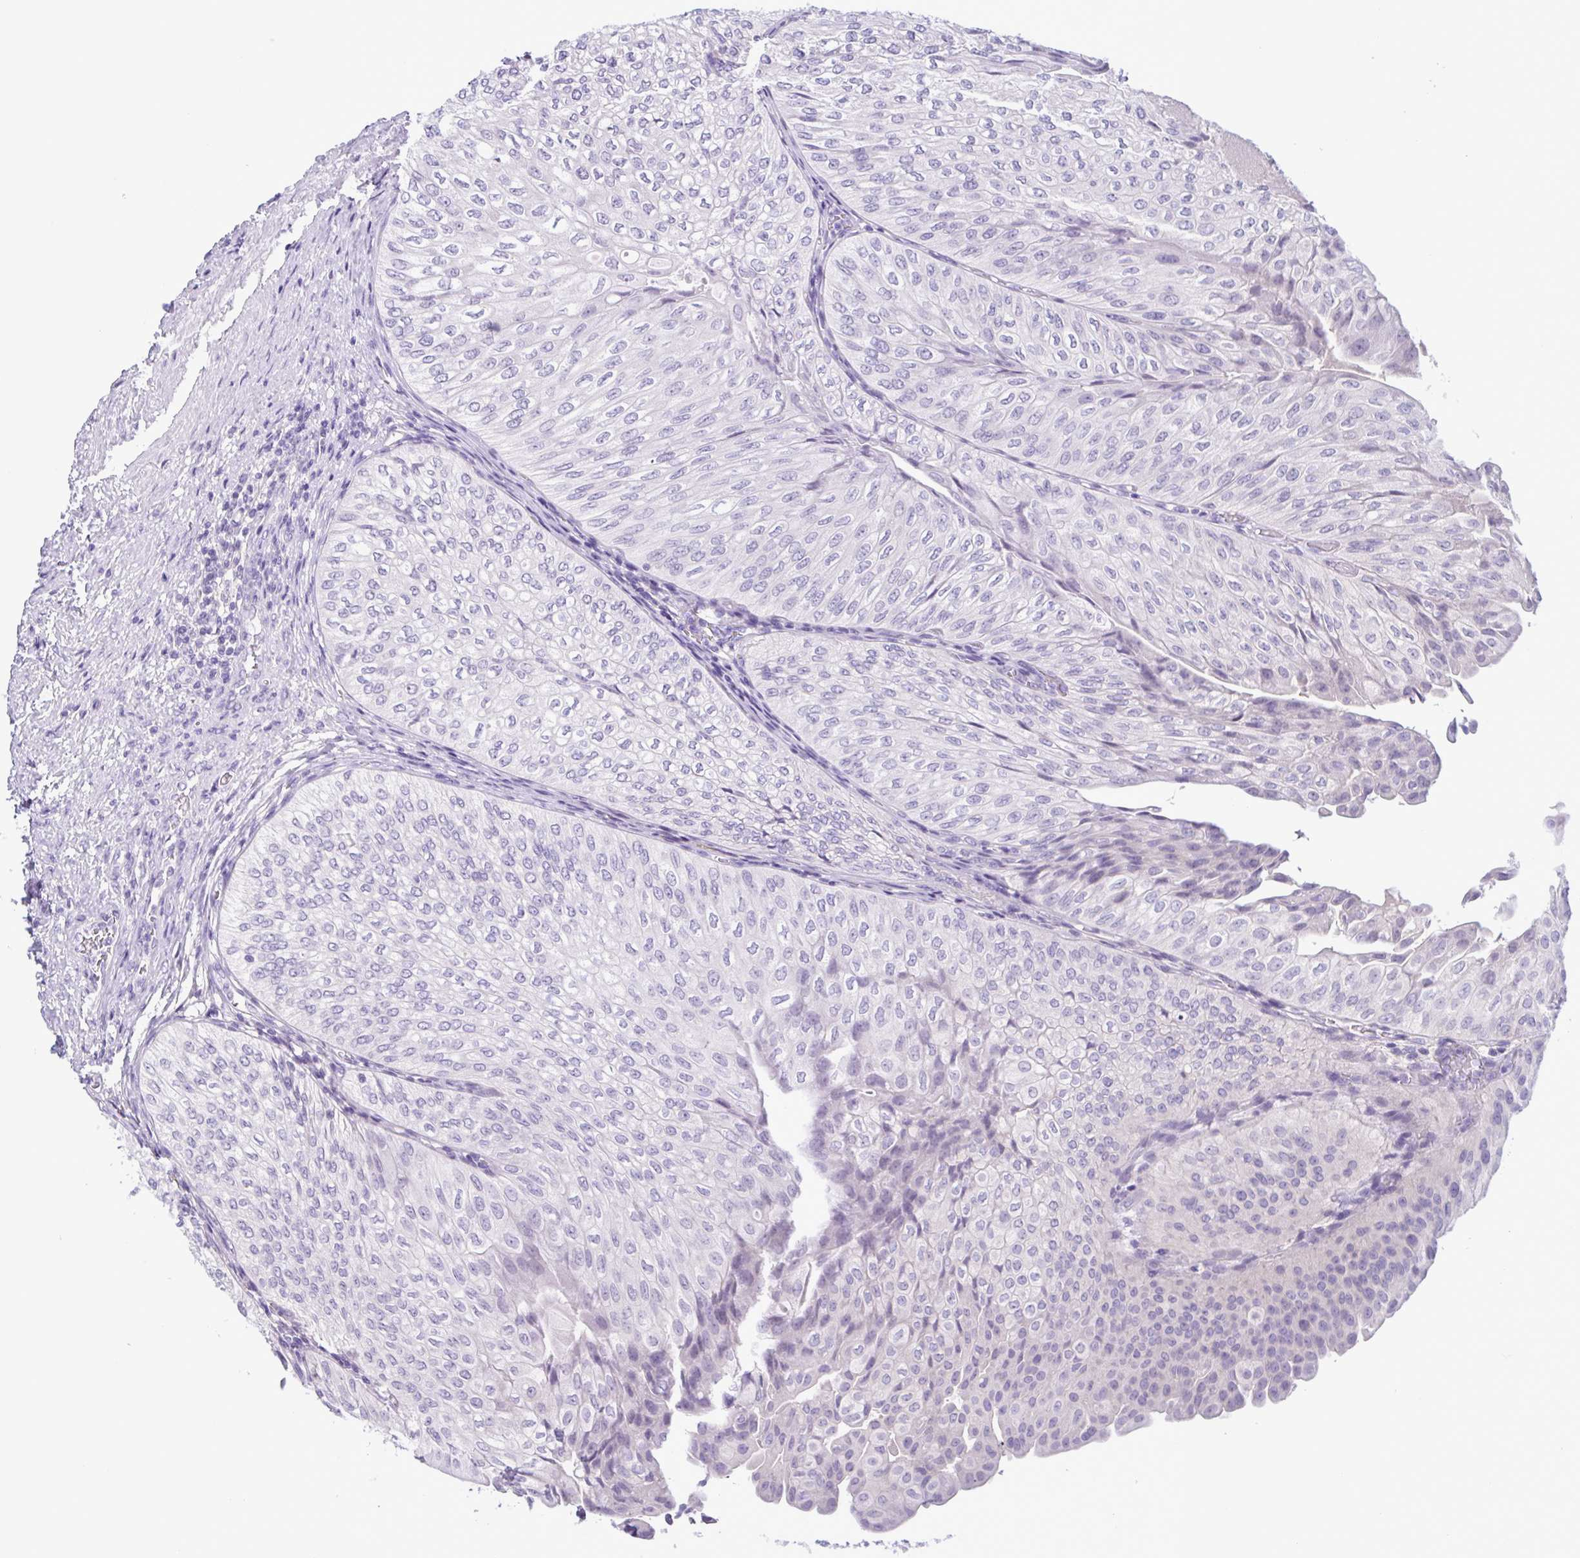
{"staining": {"intensity": "negative", "quantity": "none", "location": "none"}, "tissue": "urothelial cancer", "cell_type": "Tumor cells", "image_type": "cancer", "snomed": [{"axis": "morphology", "description": "Urothelial carcinoma, NOS"}, {"axis": "topography", "description": "Urinary bladder"}], "caption": "A high-resolution image shows immunohistochemistry staining of transitional cell carcinoma, which reveals no significant positivity in tumor cells.", "gene": "INAFM1", "patient": {"sex": "male", "age": 62}}